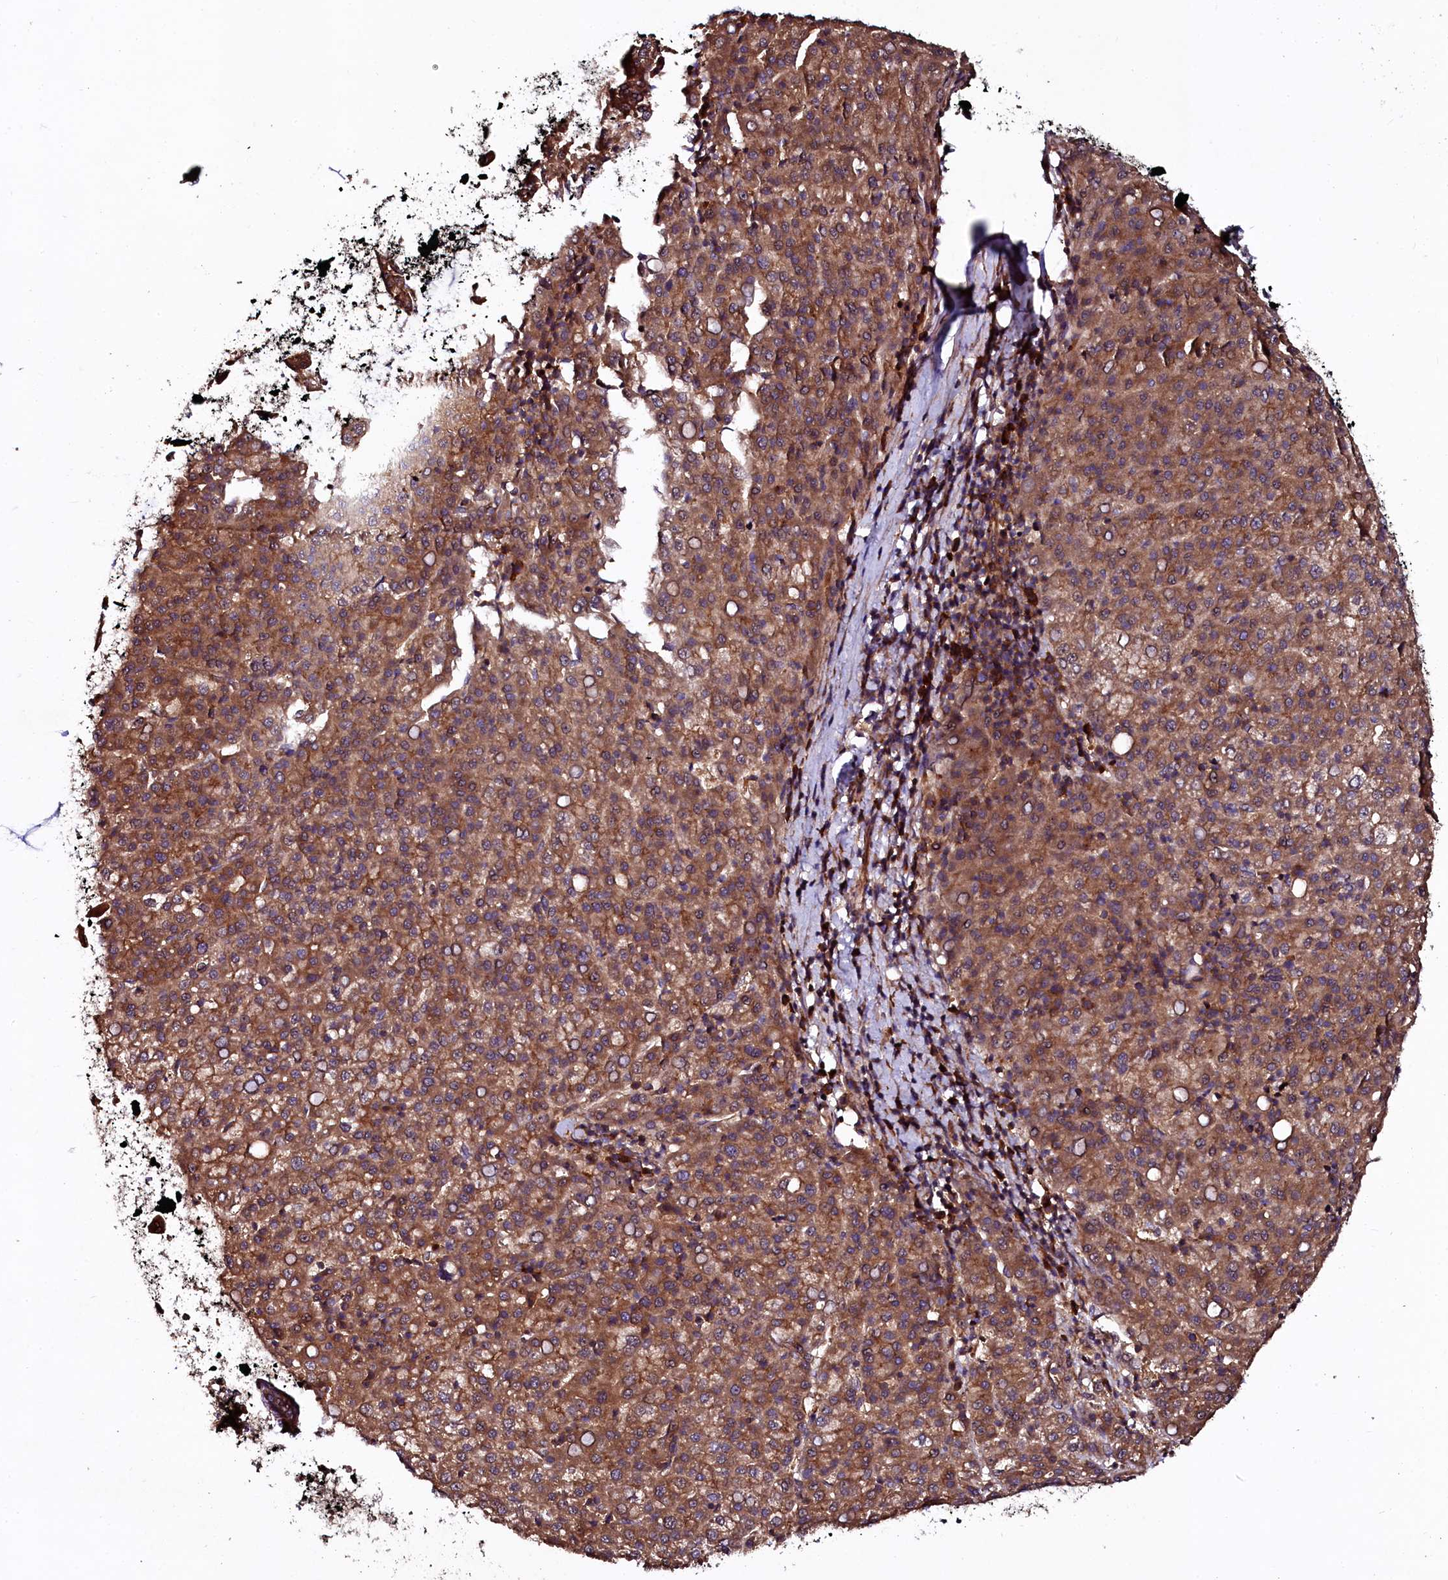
{"staining": {"intensity": "moderate", "quantity": ">75%", "location": "cytoplasmic/membranous"}, "tissue": "liver cancer", "cell_type": "Tumor cells", "image_type": "cancer", "snomed": [{"axis": "morphology", "description": "Carcinoma, Hepatocellular, NOS"}, {"axis": "topography", "description": "Liver"}], "caption": "This micrograph reveals immunohistochemistry (IHC) staining of hepatocellular carcinoma (liver), with medium moderate cytoplasmic/membranous staining in about >75% of tumor cells.", "gene": "USPL1", "patient": {"sex": "female", "age": 58}}